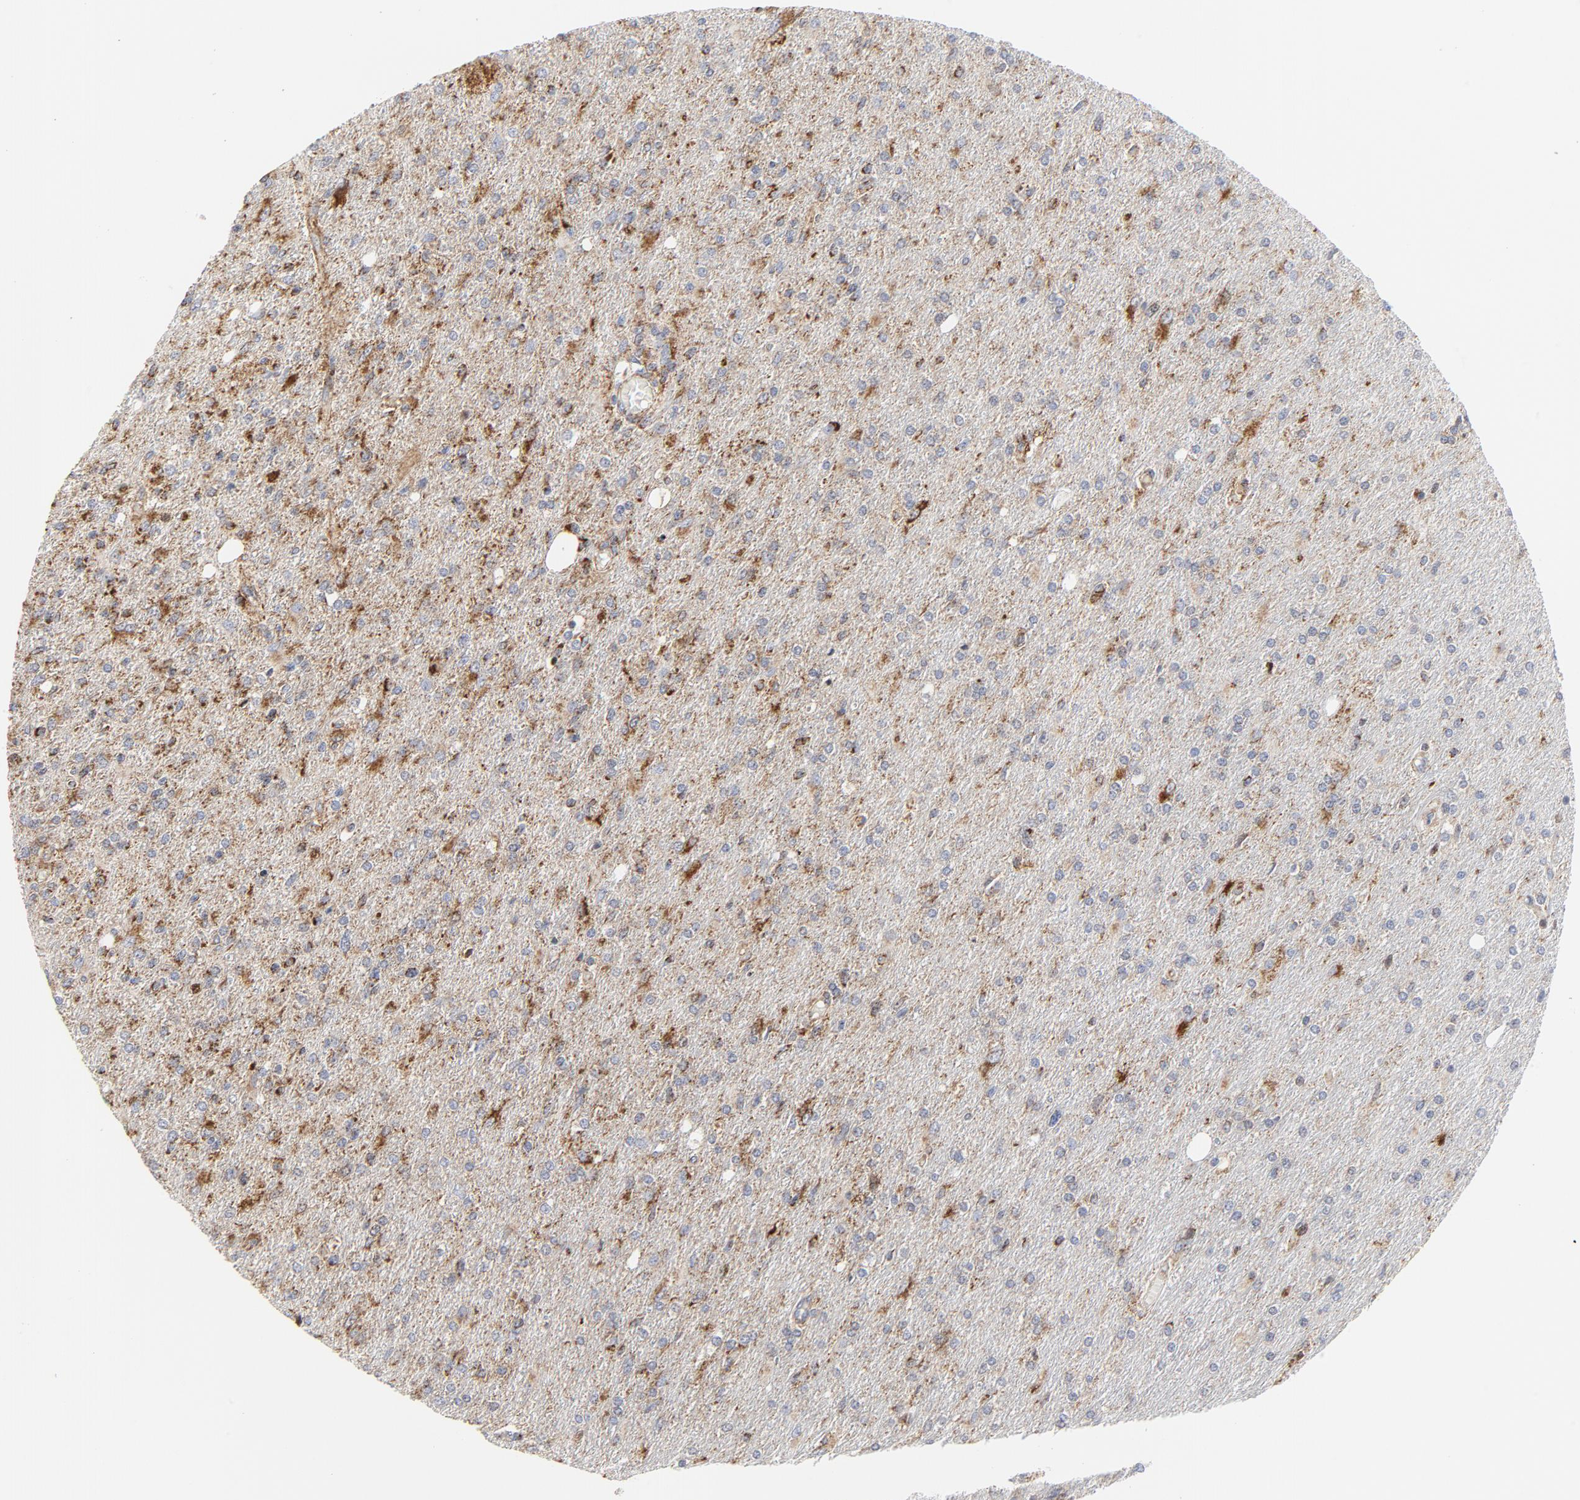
{"staining": {"intensity": "moderate", "quantity": "25%-75%", "location": "cytoplasmic/membranous"}, "tissue": "glioma", "cell_type": "Tumor cells", "image_type": "cancer", "snomed": [{"axis": "morphology", "description": "Glioma, malignant, High grade"}, {"axis": "topography", "description": "Cerebral cortex"}], "caption": "The image exhibits staining of malignant glioma (high-grade), revealing moderate cytoplasmic/membranous protein expression (brown color) within tumor cells.", "gene": "CYCS", "patient": {"sex": "male", "age": 76}}